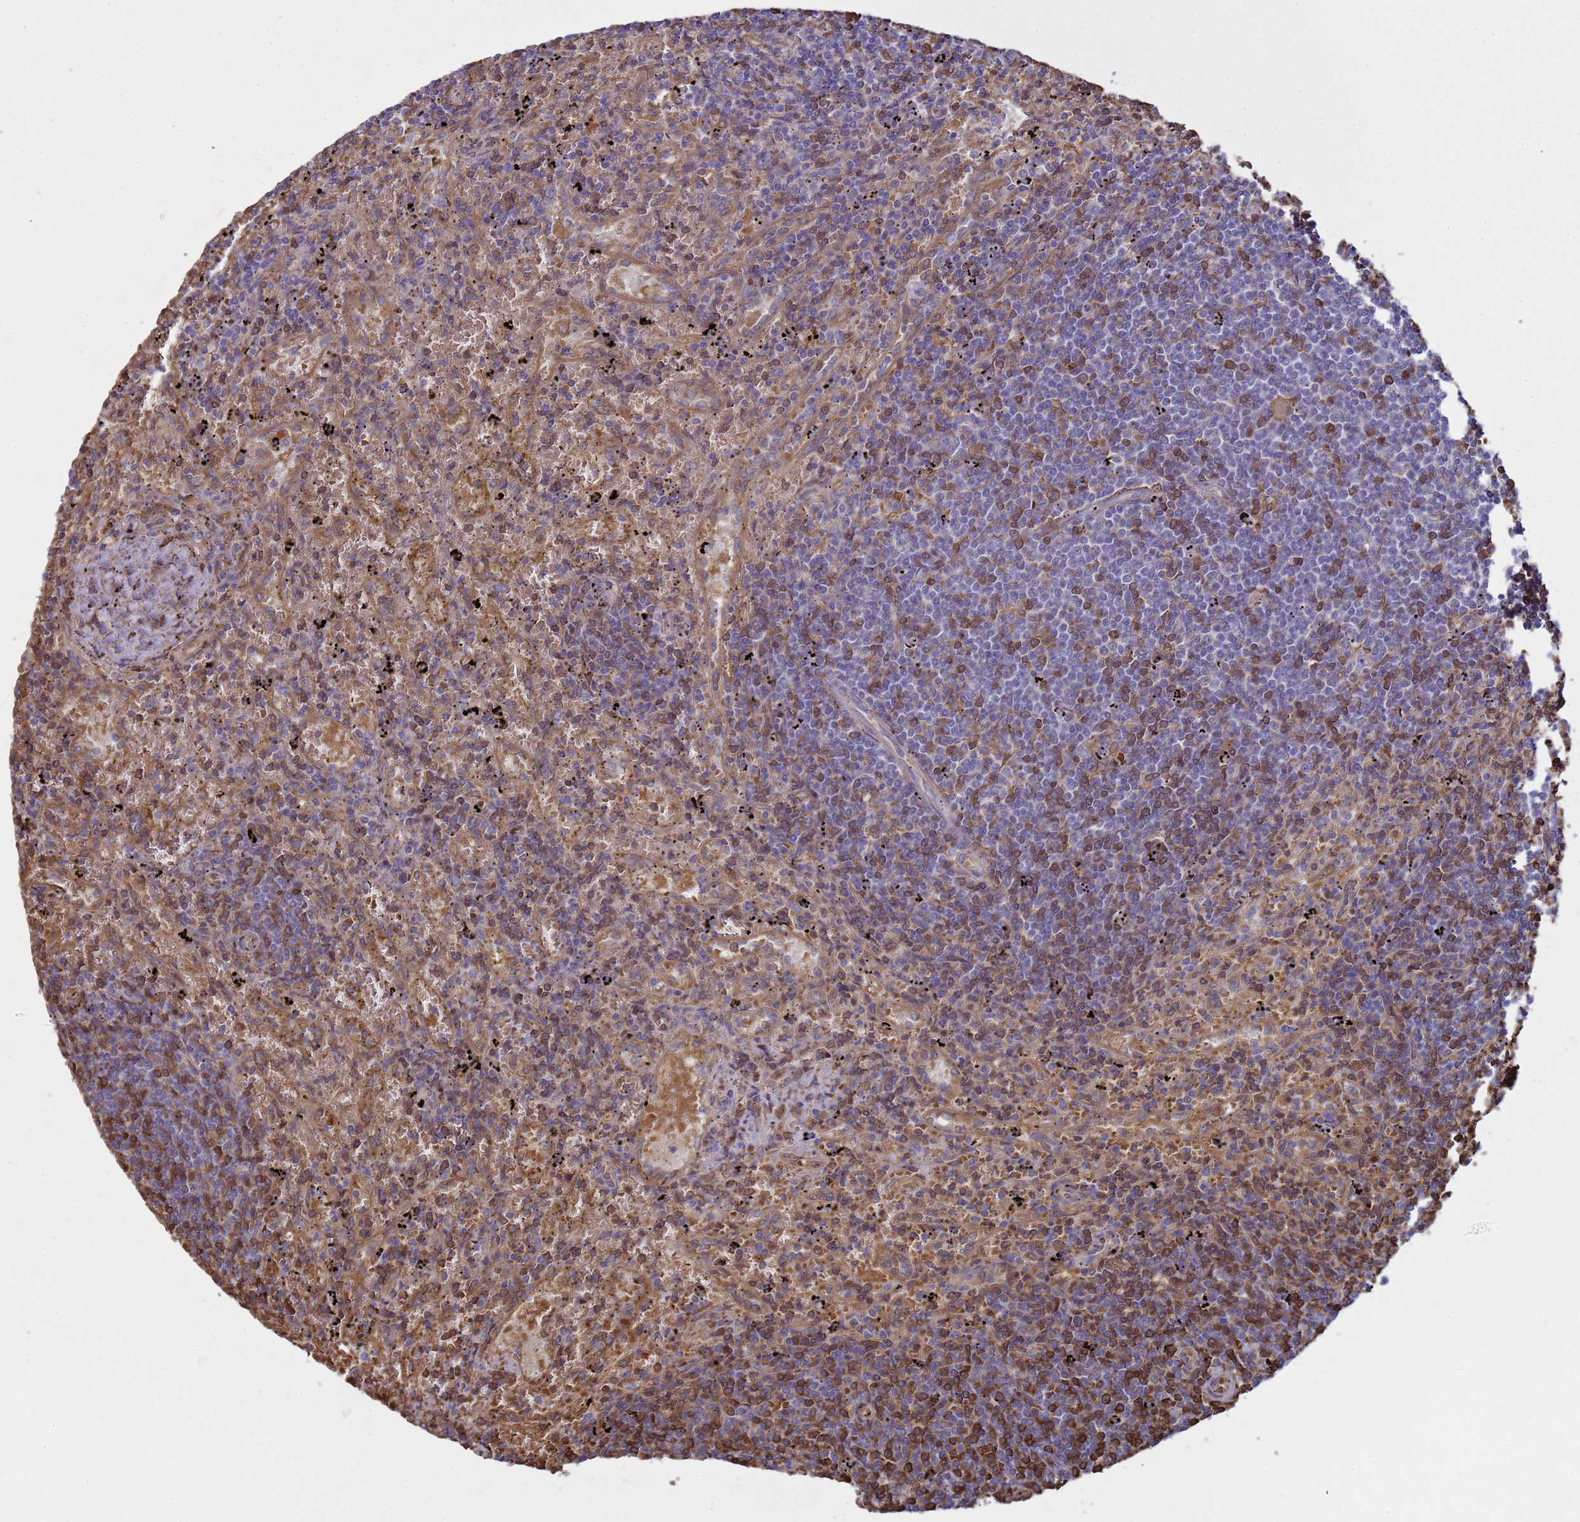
{"staining": {"intensity": "moderate", "quantity": "<25%", "location": "nuclear"}, "tissue": "lymphoma", "cell_type": "Tumor cells", "image_type": "cancer", "snomed": [{"axis": "morphology", "description": "Malignant lymphoma, non-Hodgkin's type, Low grade"}, {"axis": "topography", "description": "Spleen"}], "caption": "An IHC image of neoplastic tissue is shown. Protein staining in brown highlights moderate nuclear positivity in malignant lymphoma, non-Hodgkin's type (low-grade) within tumor cells. The staining was performed using DAB to visualize the protein expression in brown, while the nuclei were stained in blue with hematoxylin (Magnification: 20x).", "gene": "SGIP1", "patient": {"sex": "male", "age": 76}}